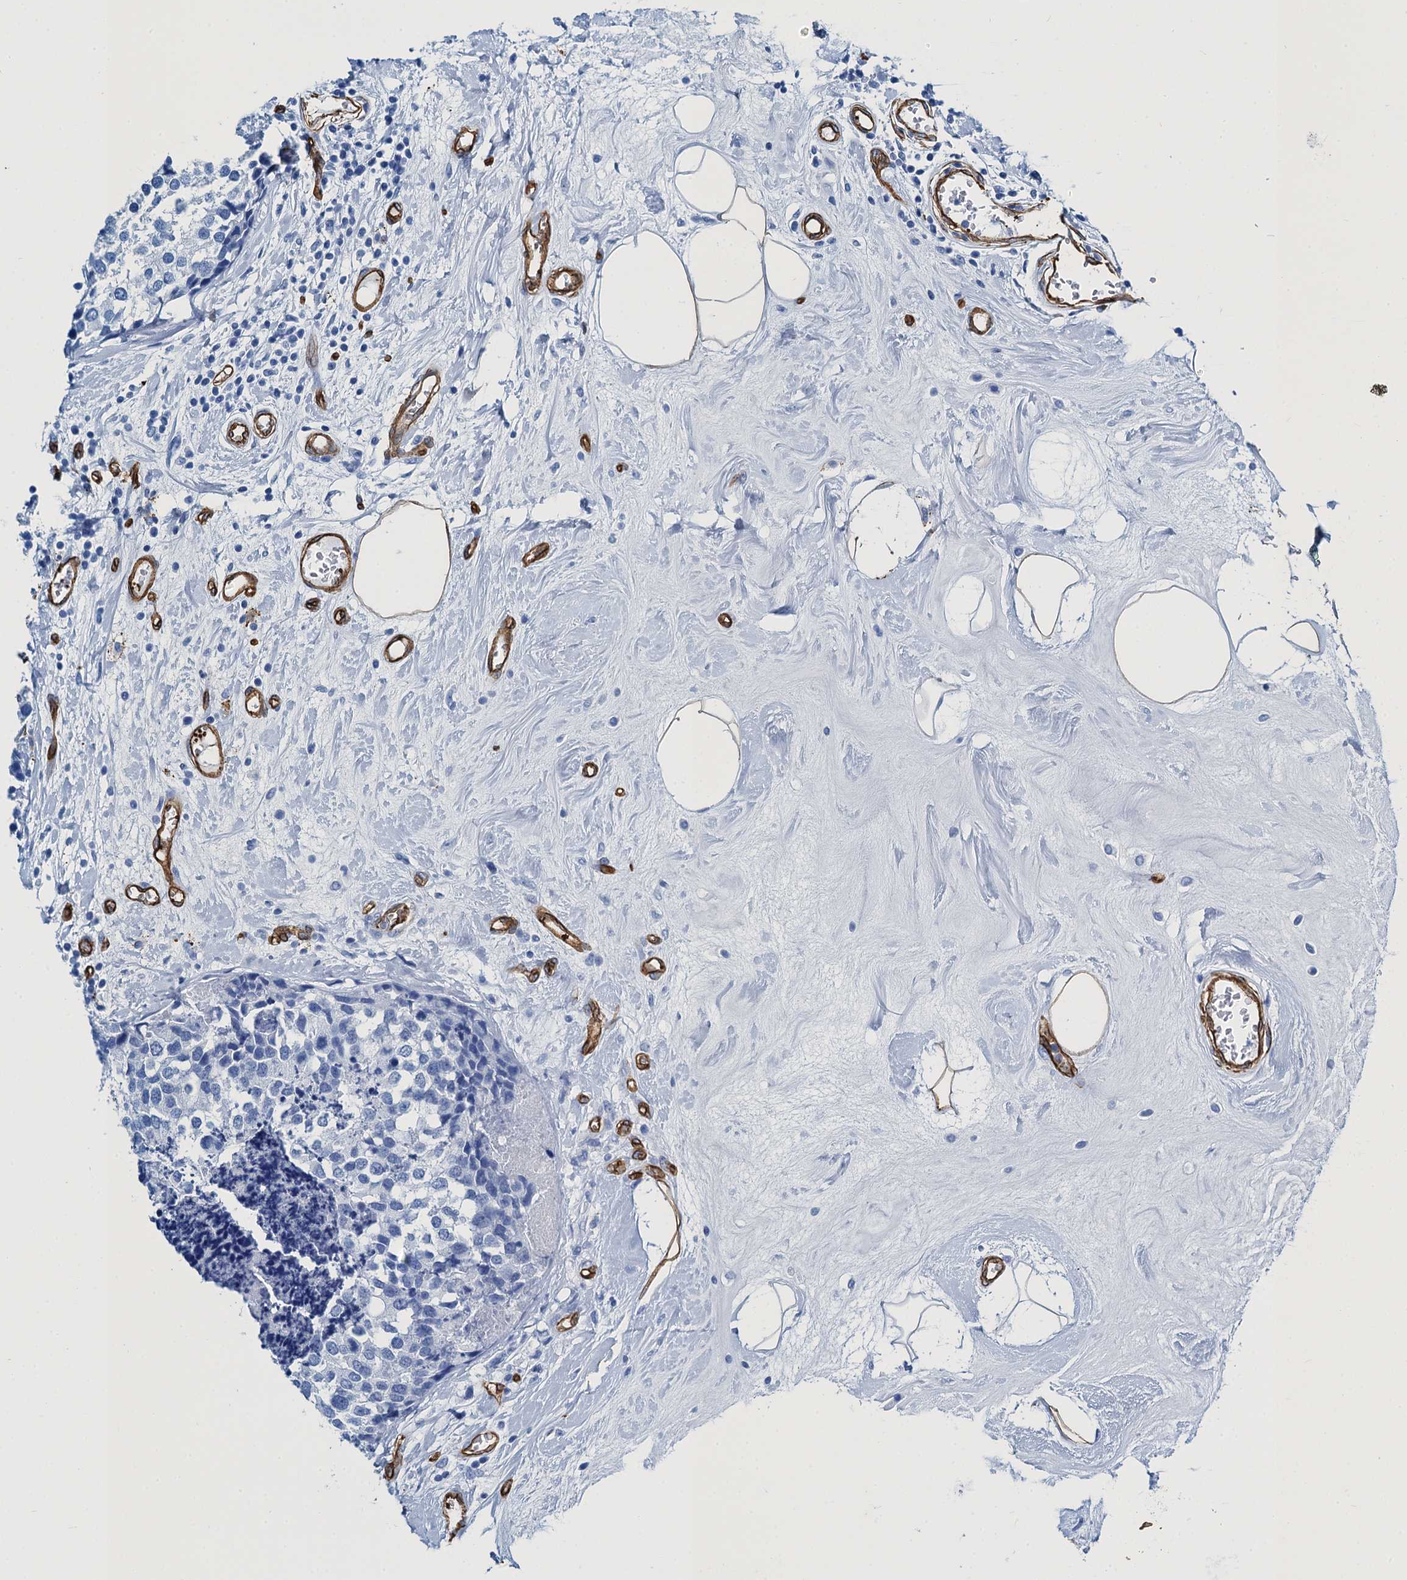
{"staining": {"intensity": "negative", "quantity": "none", "location": "none"}, "tissue": "breast cancer", "cell_type": "Tumor cells", "image_type": "cancer", "snomed": [{"axis": "morphology", "description": "Lobular carcinoma"}, {"axis": "topography", "description": "Breast"}], "caption": "The immunohistochemistry (IHC) image has no significant positivity in tumor cells of breast cancer tissue.", "gene": "CAVIN2", "patient": {"sex": "female", "age": 59}}